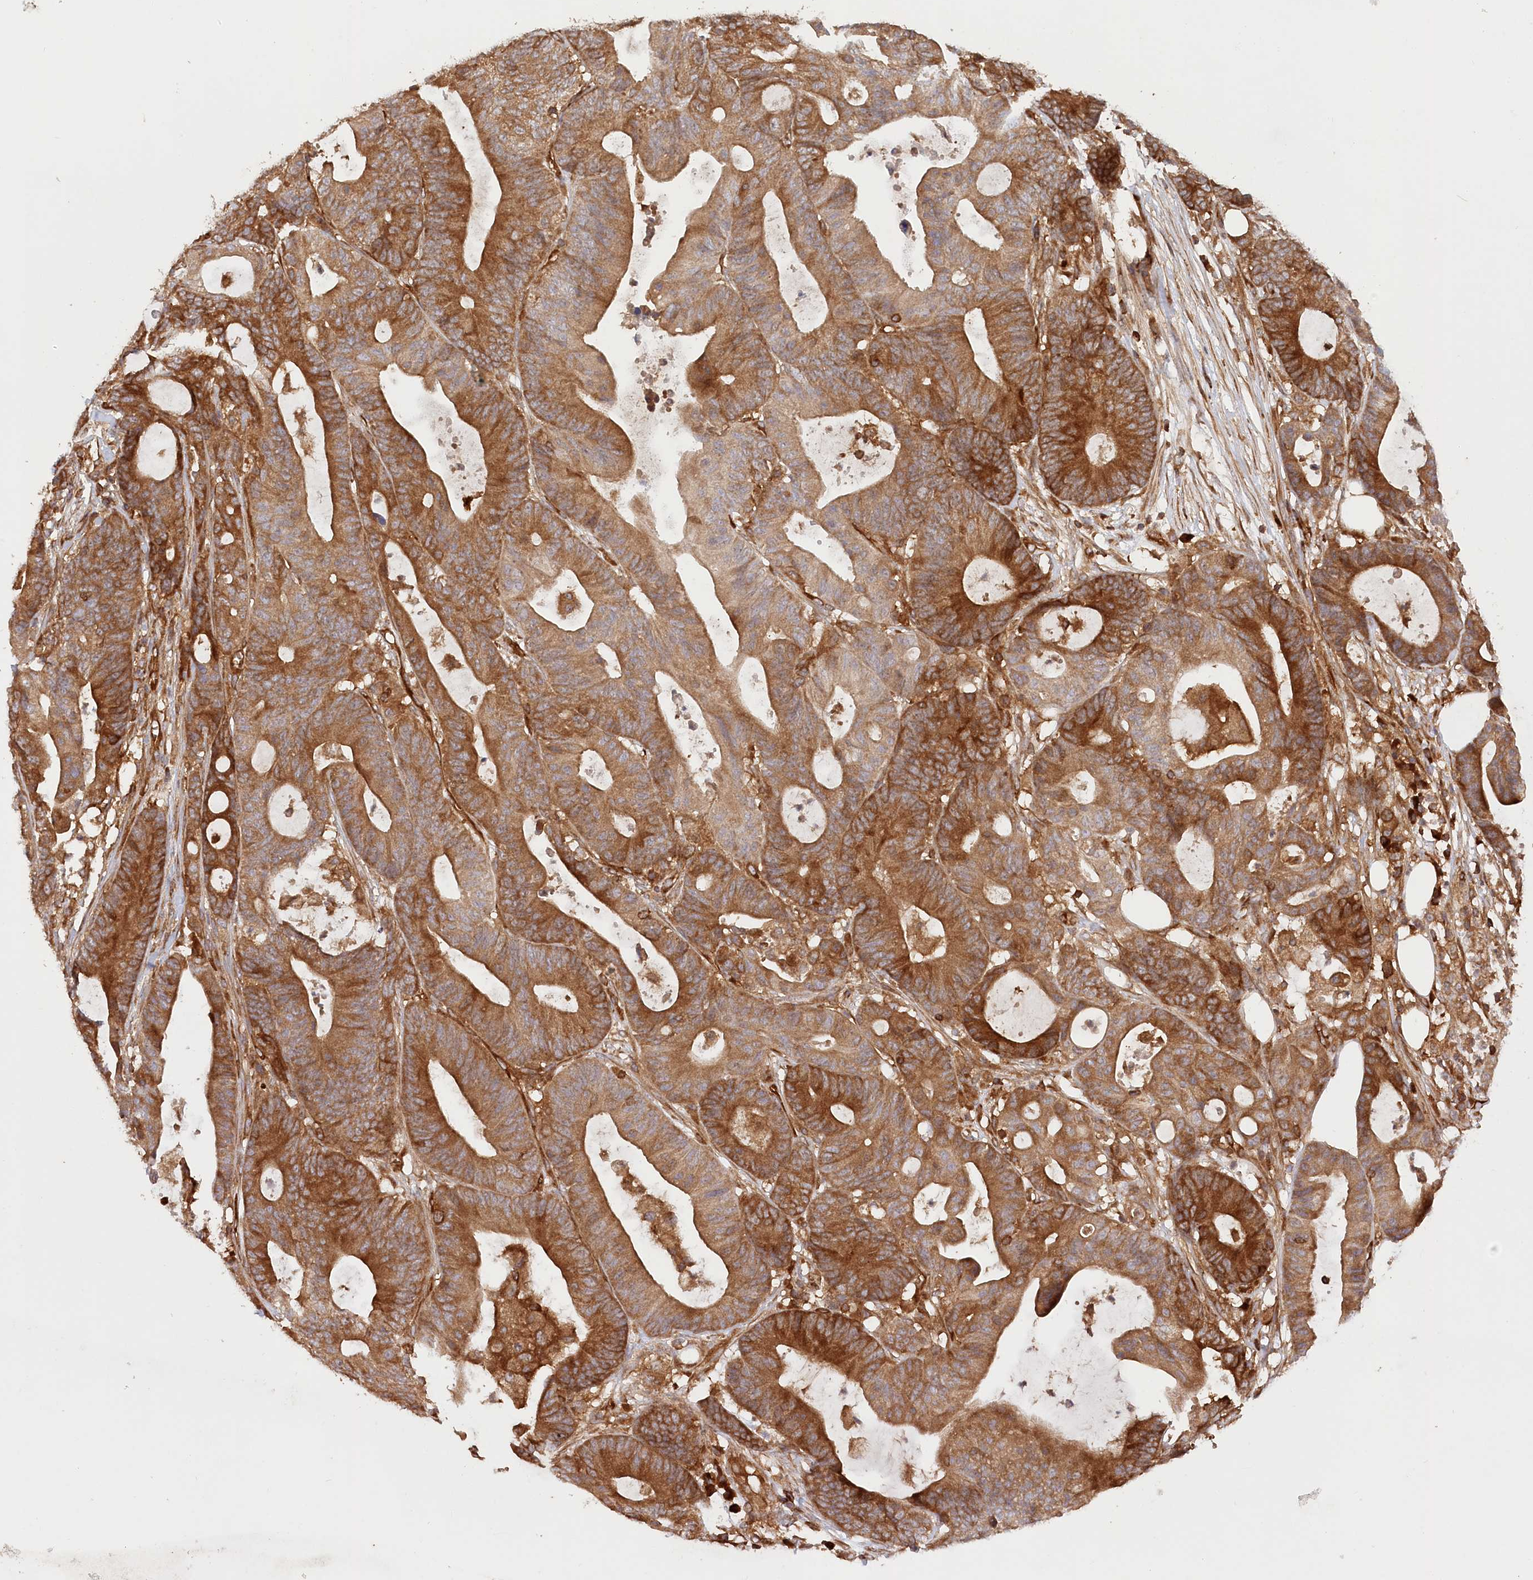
{"staining": {"intensity": "moderate", "quantity": ">75%", "location": "cytoplasmic/membranous"}, "tissue": "colorectal cancer", "cell_type": "Tumor cells", "image_type": "cancer", "snomed": [{"axis": "morphology", "description": "Adenocarcinoma, NOS"}, {"axis": "topography", "description": "Colon"}], "caption": "Immunohistochemistry (IHC) photomicrograph of adenocarcinoma (colorectal) stained for a protein (brown), which shows medium levels of moderate cytoplasmic/membranous positivity in approximately >75% of tumor cells.", "gene": "PAIP2", "patient": {"sex": "female", "age": 84}}